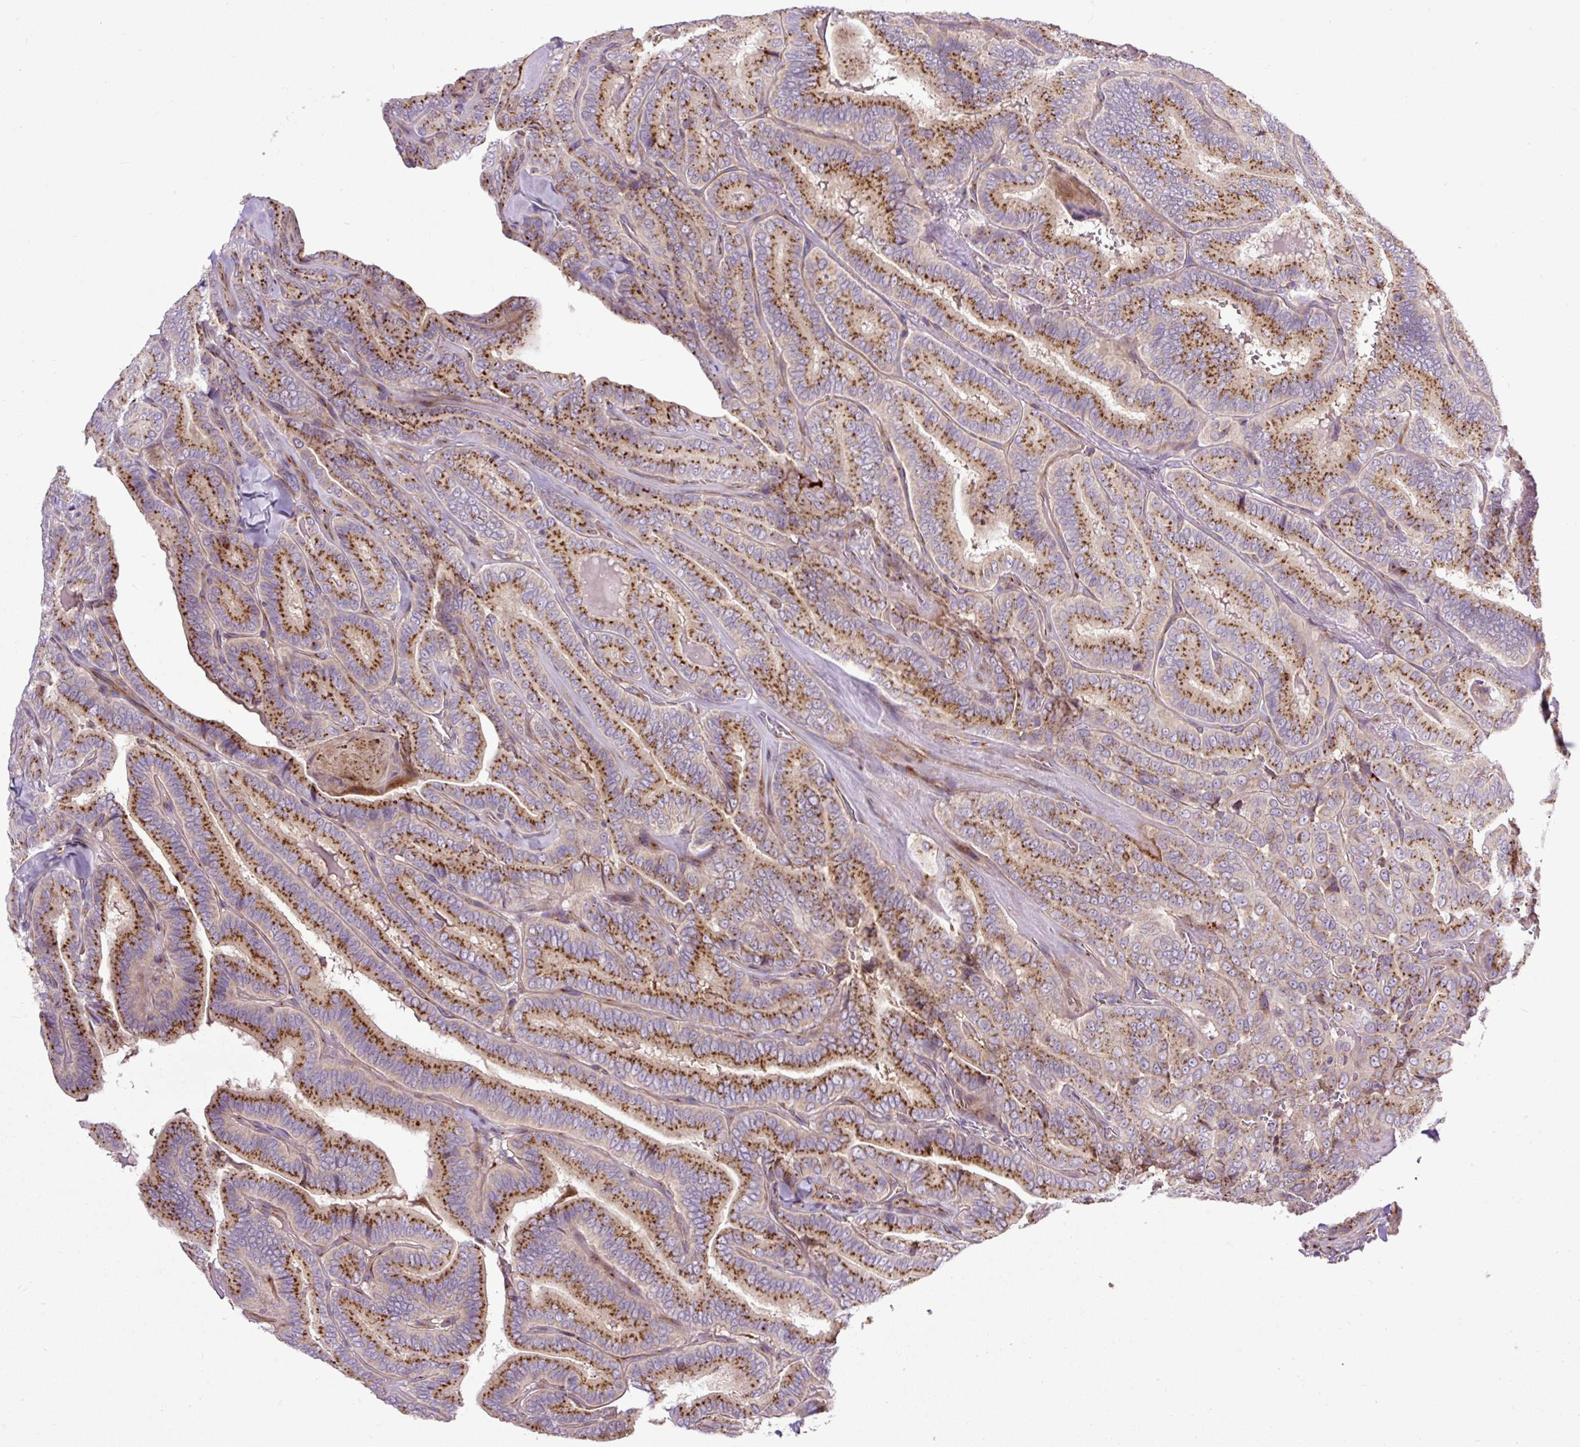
{"staining": {"intensity": "strong", "quantity": ">75%", "location": "cytoplasmic/membranous"}, "tissue": "thyroid cancer", "cell_type": "Tumor cells", "image_type": "cancer", "snomed": [{"axis": "morphology", "description": "Papillary adenocarcinoma, NOS"}, {"axis": "topography", "description": "Thyroid gland"}], "caption": "Papillary adenocarcinoma (thyroid) tissue exhibits strong cytoplasmic/membranous expression in about >75% of tumor cells", "gene": "MSMP", "patient": {"sex": "male", "age": 61}}